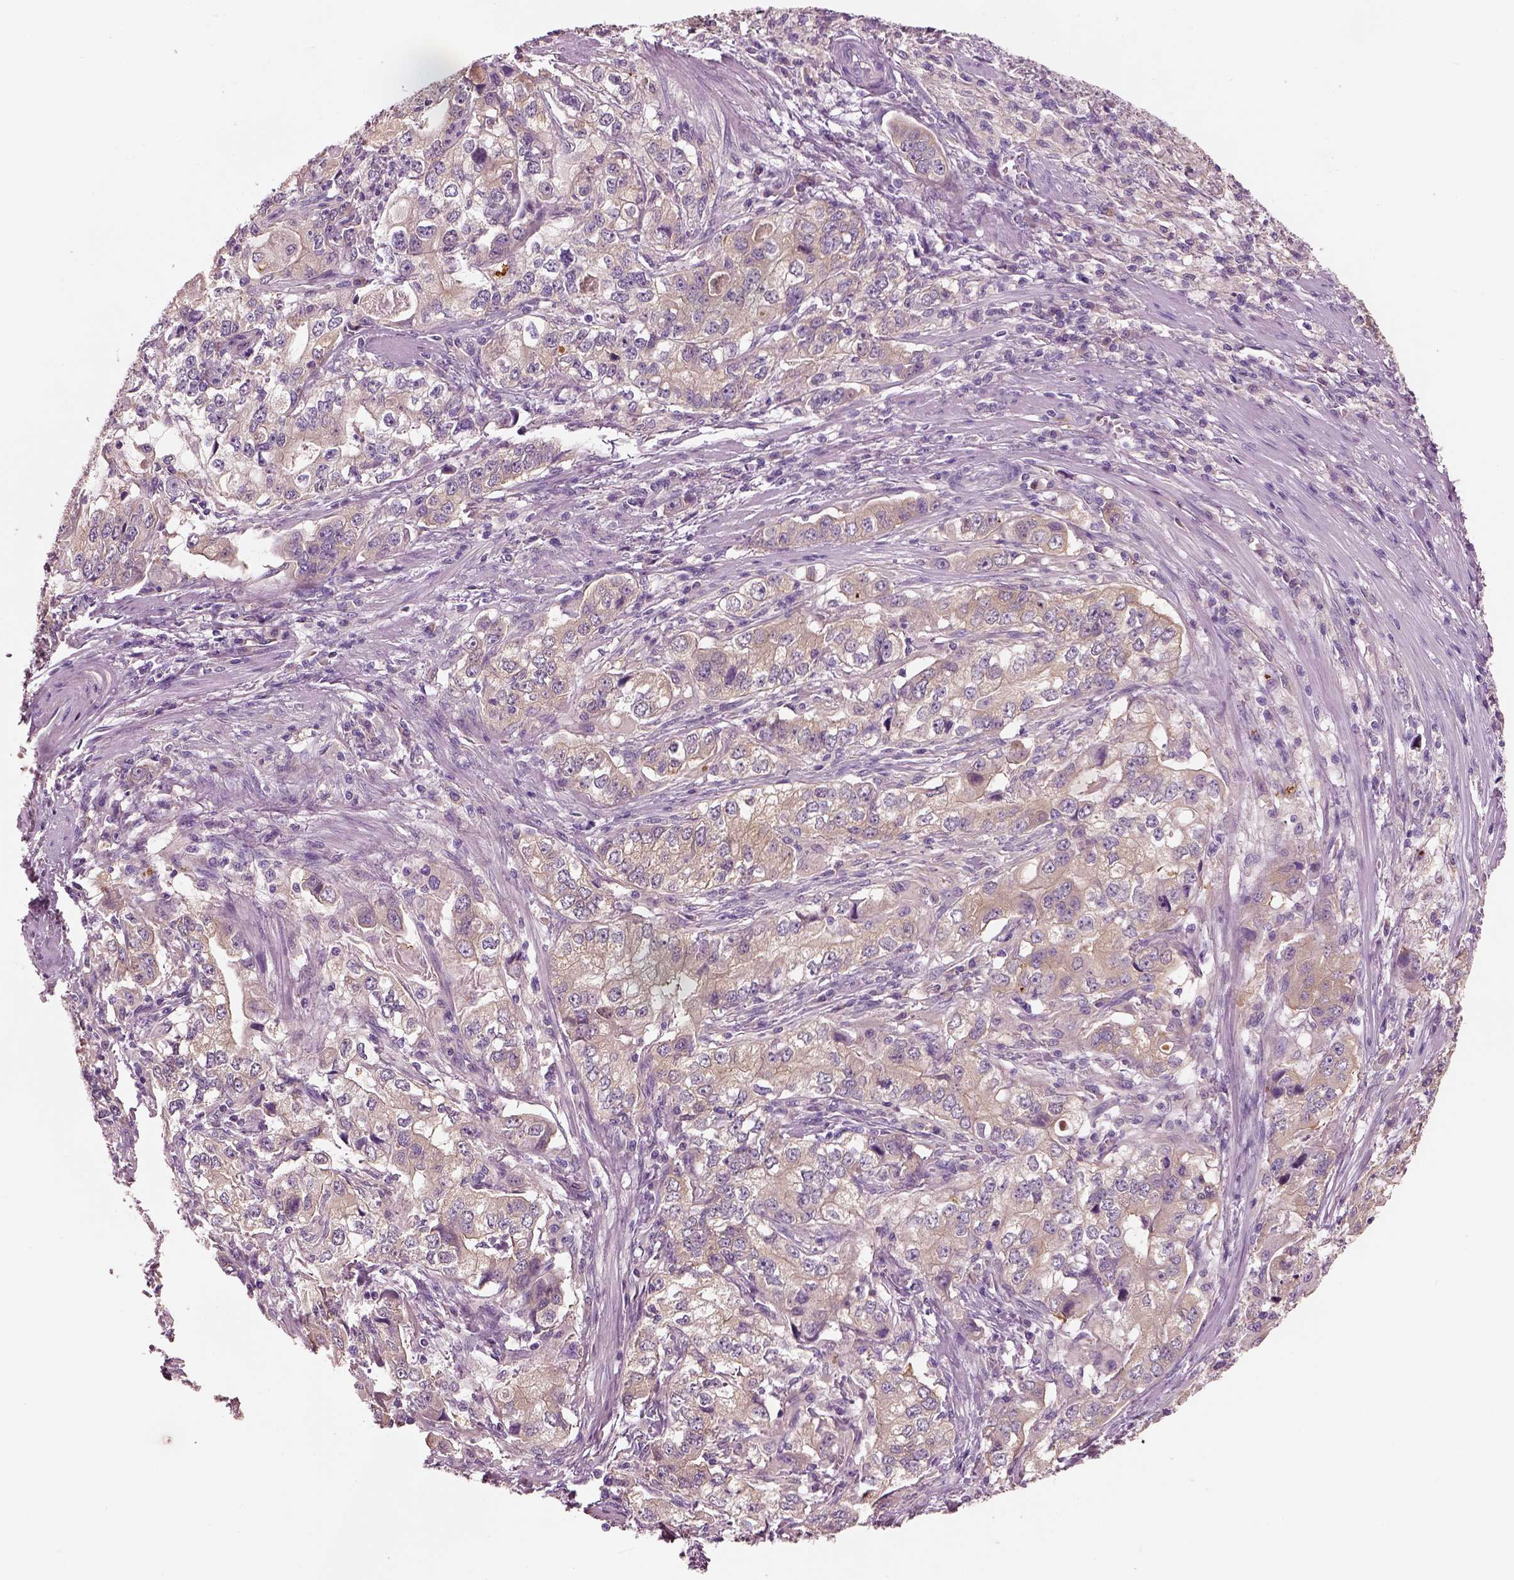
{"staining": {"intensity": "weak", "quantity": "25%-75%", "location": "cytoplasmic/membranous"}, "tissue": "stomach cancer", "cell_type": "Tumor cells", "image_type": "cancer", "snomed": [{"axis": "morphology", "description": "Adenocarcinoma, NOS"}, {"axis": "topography", "description": "Stomach, lower"}], "caption": "Stomach cancer (adenocarcinoma) tissue demonstrates weak cytoplasmic/membranous positivity in approximately 25%-75% of tumor cells (Brightfield microscopy of DAB IHC at high magnification).", "gene": "ELSPBP1", "patient": {"sex": "female", "age": 72}}